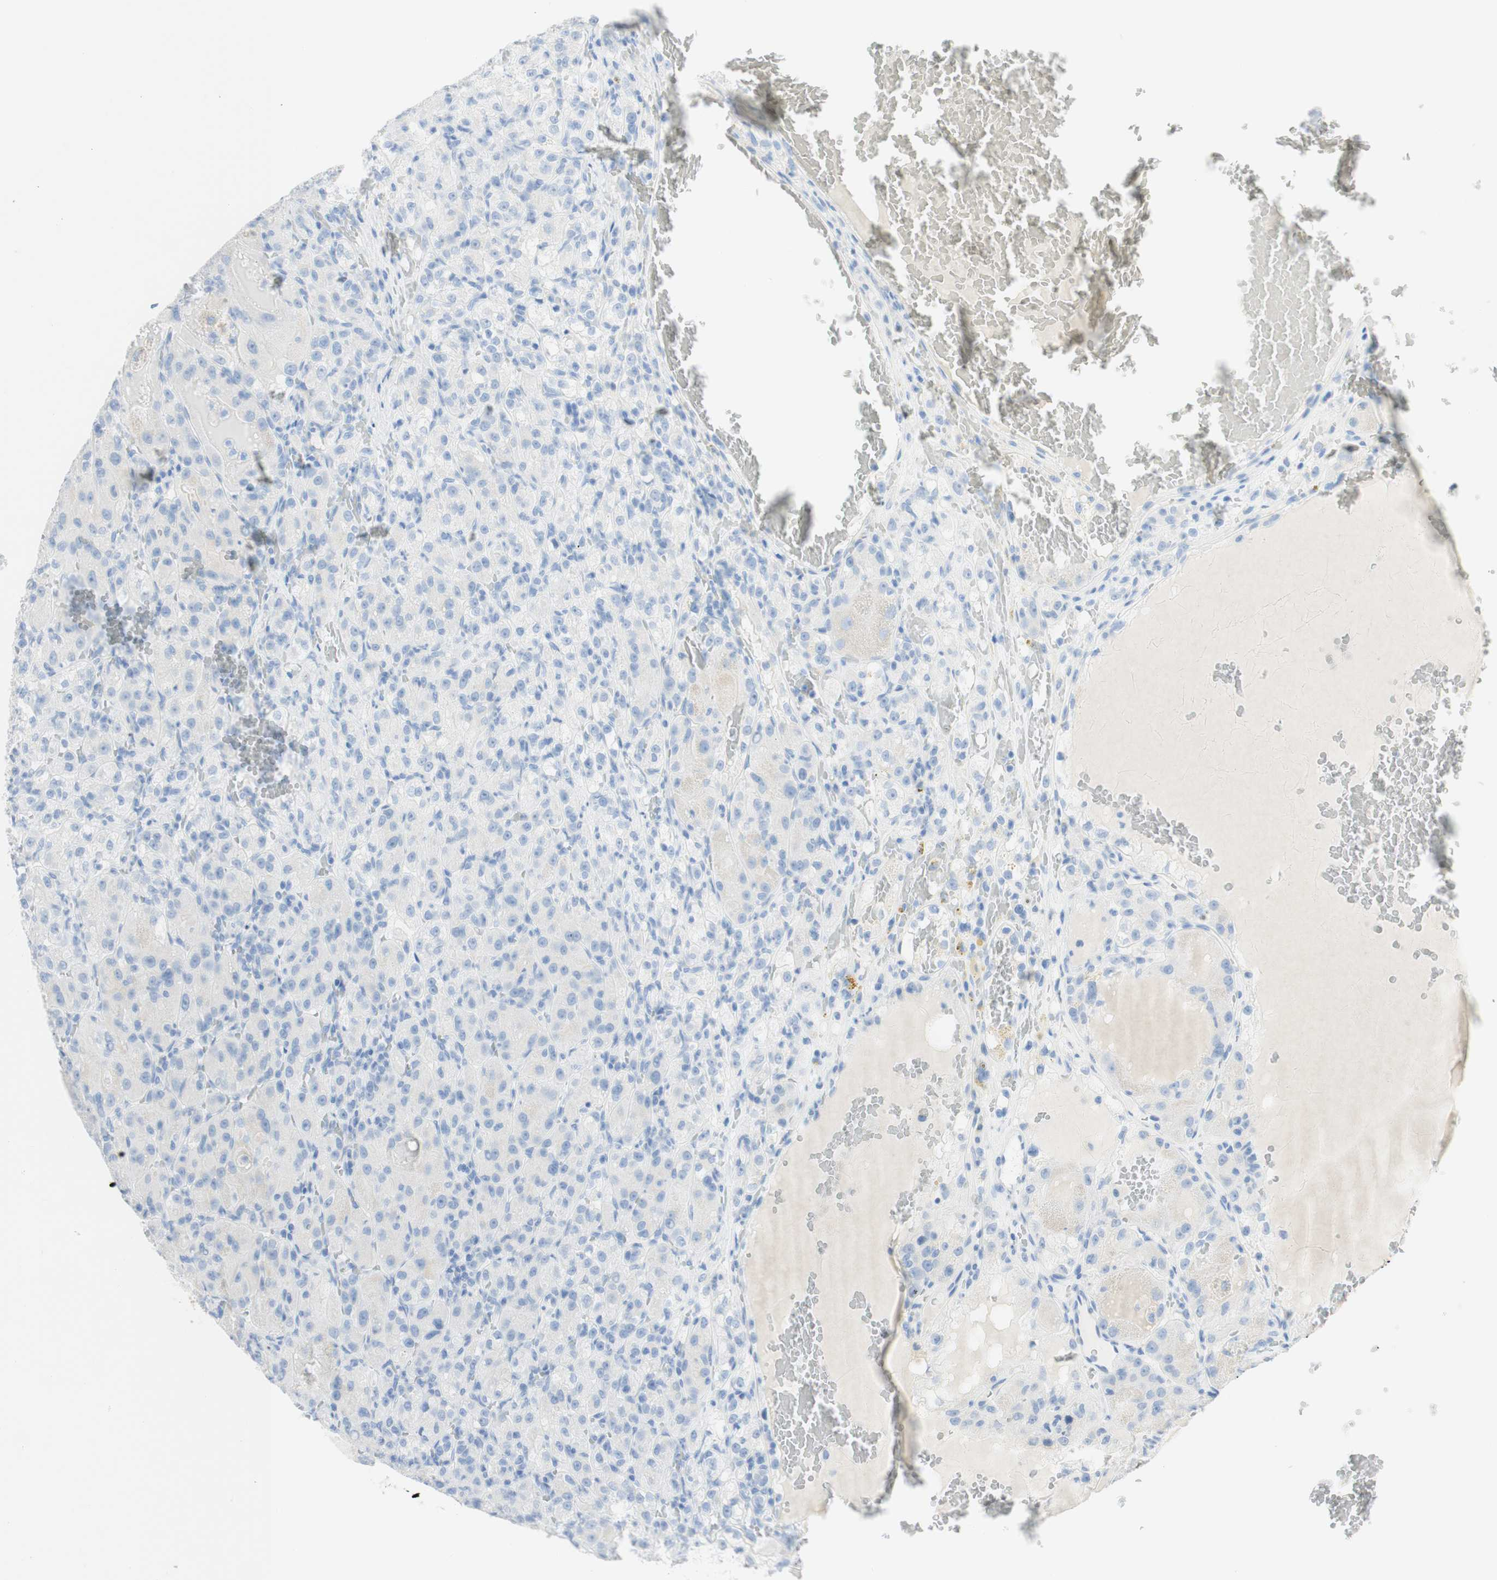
{"staining": {"intensity": "negative", "quantity": "none", "location": "none"}, "tissue": "renal cancer", "cell_type": "Tumor cells", "image_type": "cancer", "snomed": [{"axis": "morphology", "description": "Adenocarcinoma, NOS"}, {"axis": "topography", "description": "Kidney"}], "caption": "High magnification brightfield microscopy of adenocarcinoma (renal) stained with DAB (3,3'-diaminobenzidine) (brown) and counterstained with hematoxylin (blue): tumor cells show no significant expression. (DAB immunohistochemistry (IHC), high magnification).", "gene": "TPO", "patient": {"sex": "male", "age": 61}}